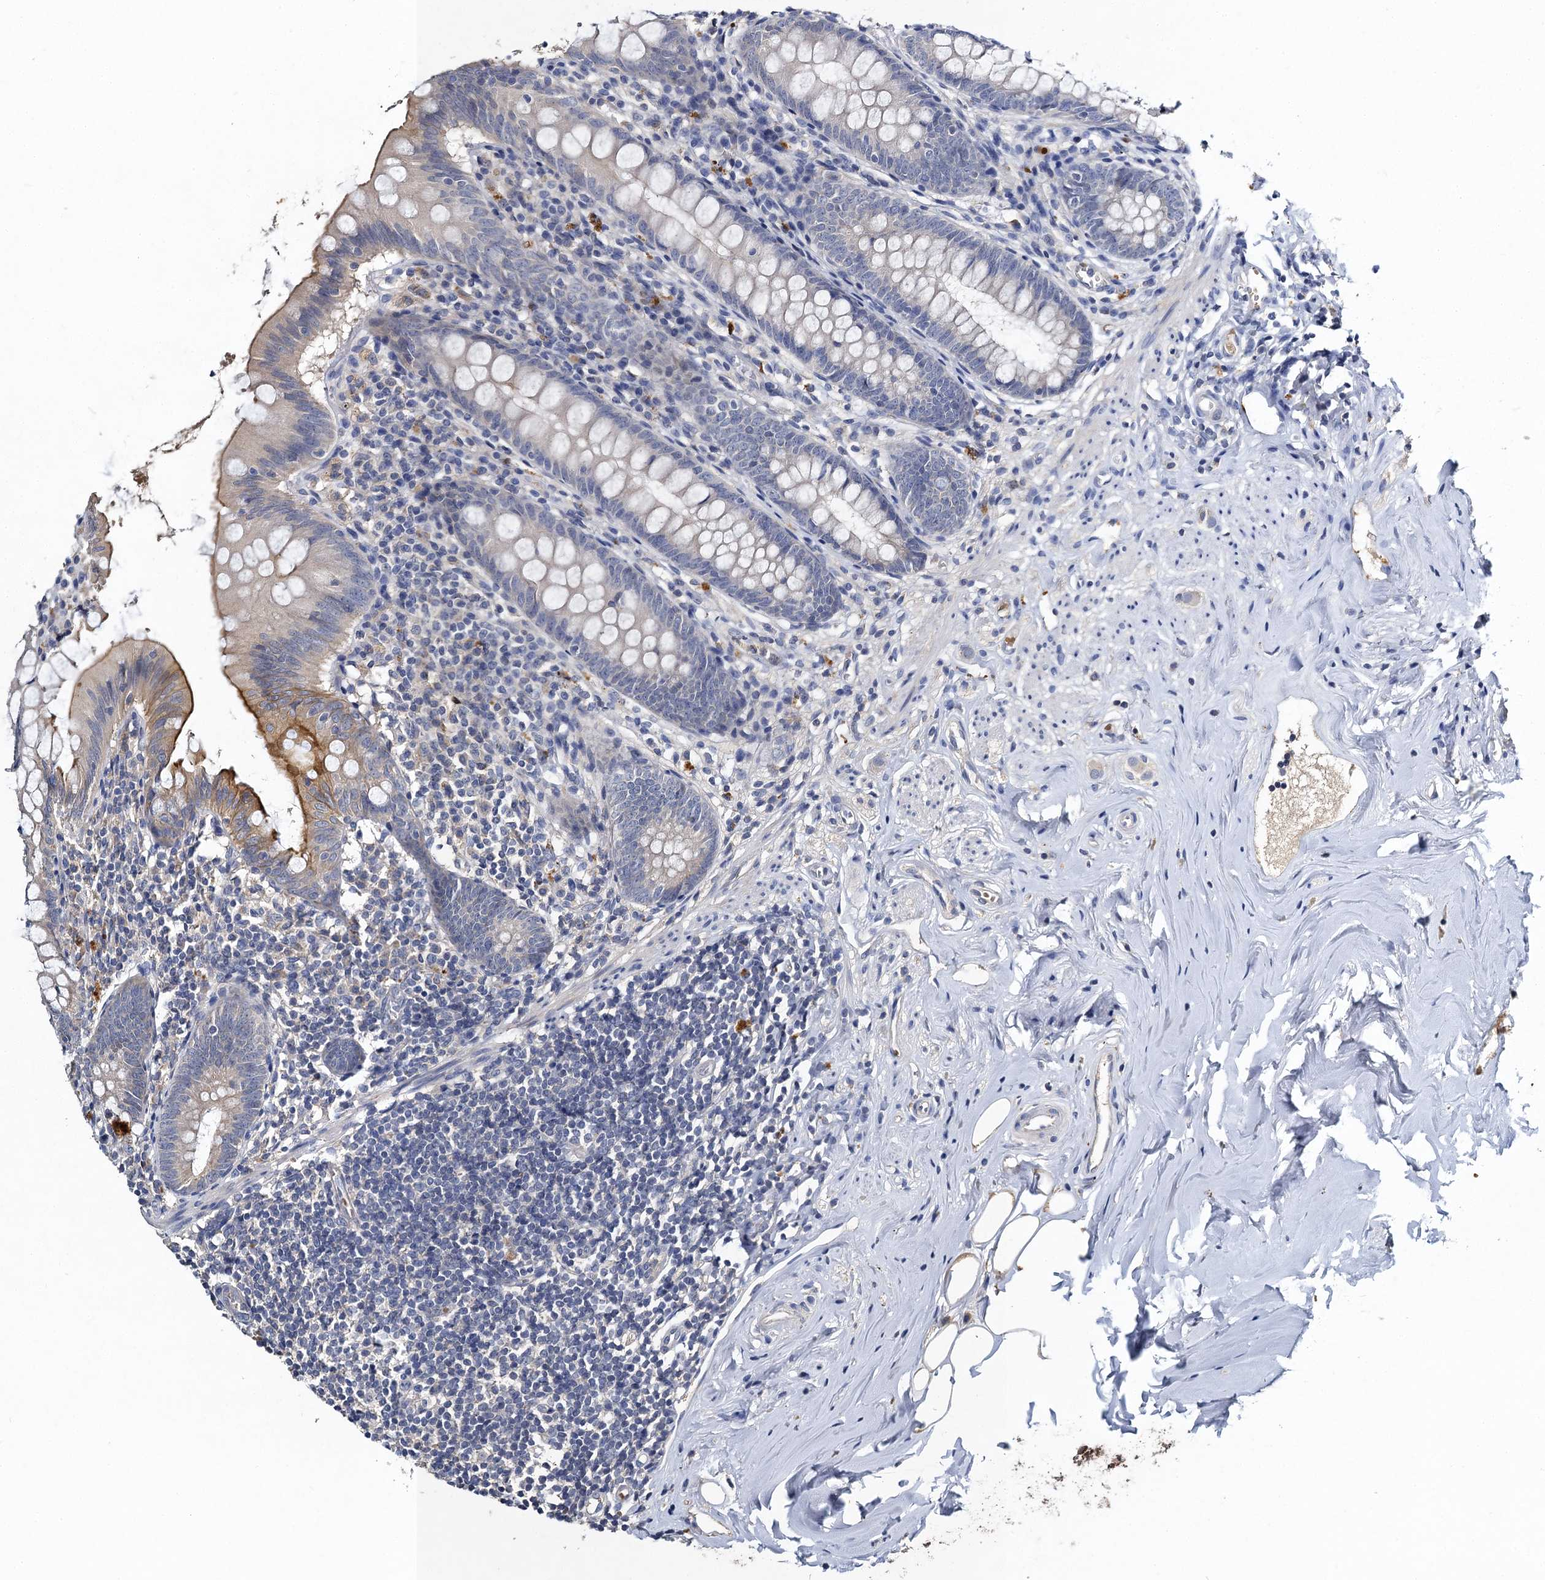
{"staining": {"intensity": "moderate", "quantity": "<25%", "location": "cytoplasmic/membranous"}, "tissue": "appendix", "cell_type": "Glandular cells", "image_type": "normal", "snomed": [{"axis": "morphology", "description": "Normal tissue, NOS"}, {"axis": "topography", "description": "Appendix"}], "caption": "This image displays immunohistochemistry (IHC) staining of benign human appendix, with low moderate cytoplasmic/membranous positivity in approximately <25% of glandular cells.", "gene": "SLC11A2", "patient": {"sex": "female", "age": 51}}